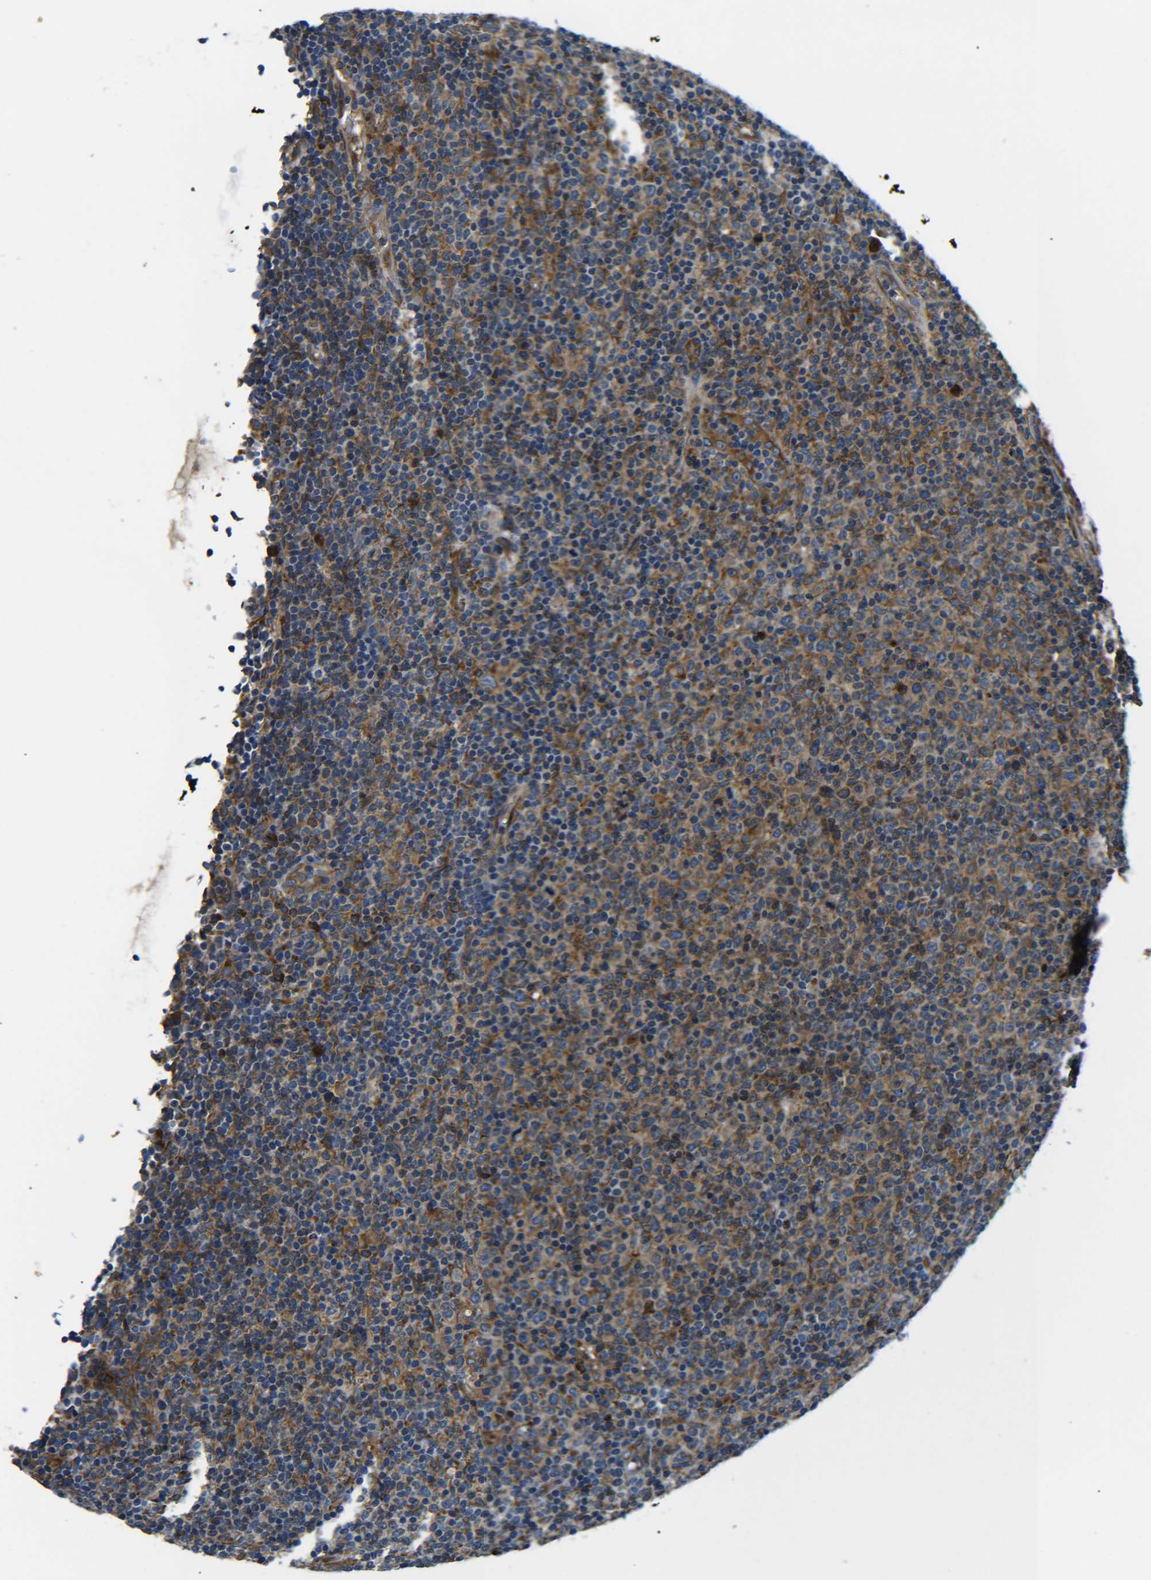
{"staining": {"intensity": "moderate", "quantity": ">75%", "location": "cytoplasmic/membranous"}, "tissue": "lymphoma", "cell_type": "Tumor cells", "image_type": "cancer", "snomed": [{"axis": "morphology", "description": "Malignant lymphoma, non-Hodgkin's type, Low grade"}, {"axis": "topography", "description": "Lymph node"}], "caption": "A histopathology image showing moderate cytoplasmic/membranous staining in approximately >75% of tumor cells in malignant lymphoma, non-Hodgkin's type (low-grade), as visualized by brown immunohistochemical staining.", "gene": "PREB", "patient": {"sex": "male", "age": 70}}